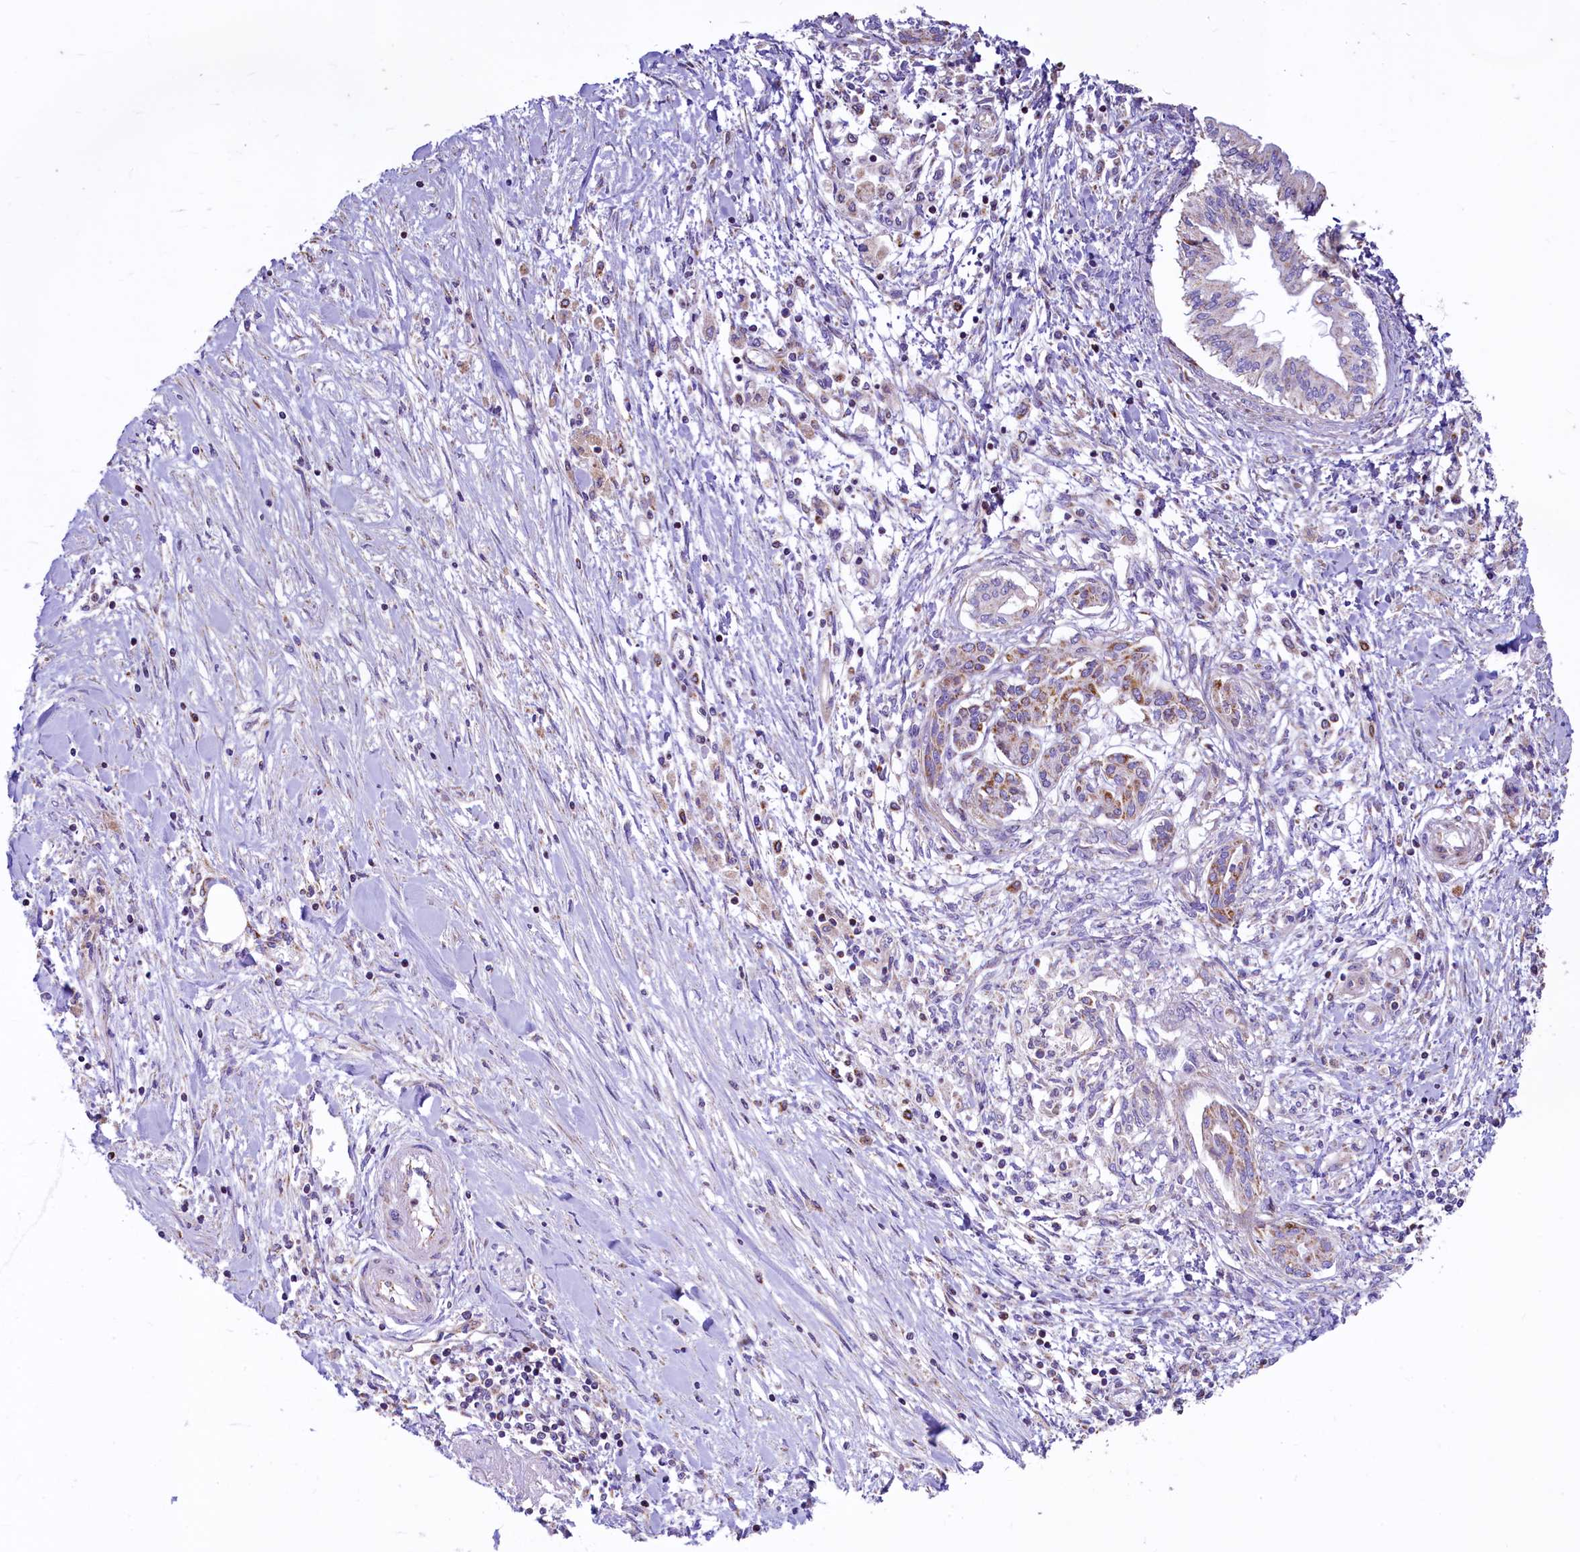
{"staining": {"intensity": "moderate", "quantity": "<25%", "location": "cytoplasmic/membranous"}, "tissue": "pancreatic cancer", "cell_type": "Tumor cells", "image_type": "cancer", "snomed": [{"axis": "morphology", "description": "Adenocarcinoma, NOS"}, {"axis": "topography", "description": "Pancreas"}], "caption": "Brown immunohistochemical staining in pancreatic cancer shows moderate cytoplasmic/membranous staining in approximately <25% of tumor cells.", "gene": "VWCE", "patient": {"sex": "female", "age": 50}}